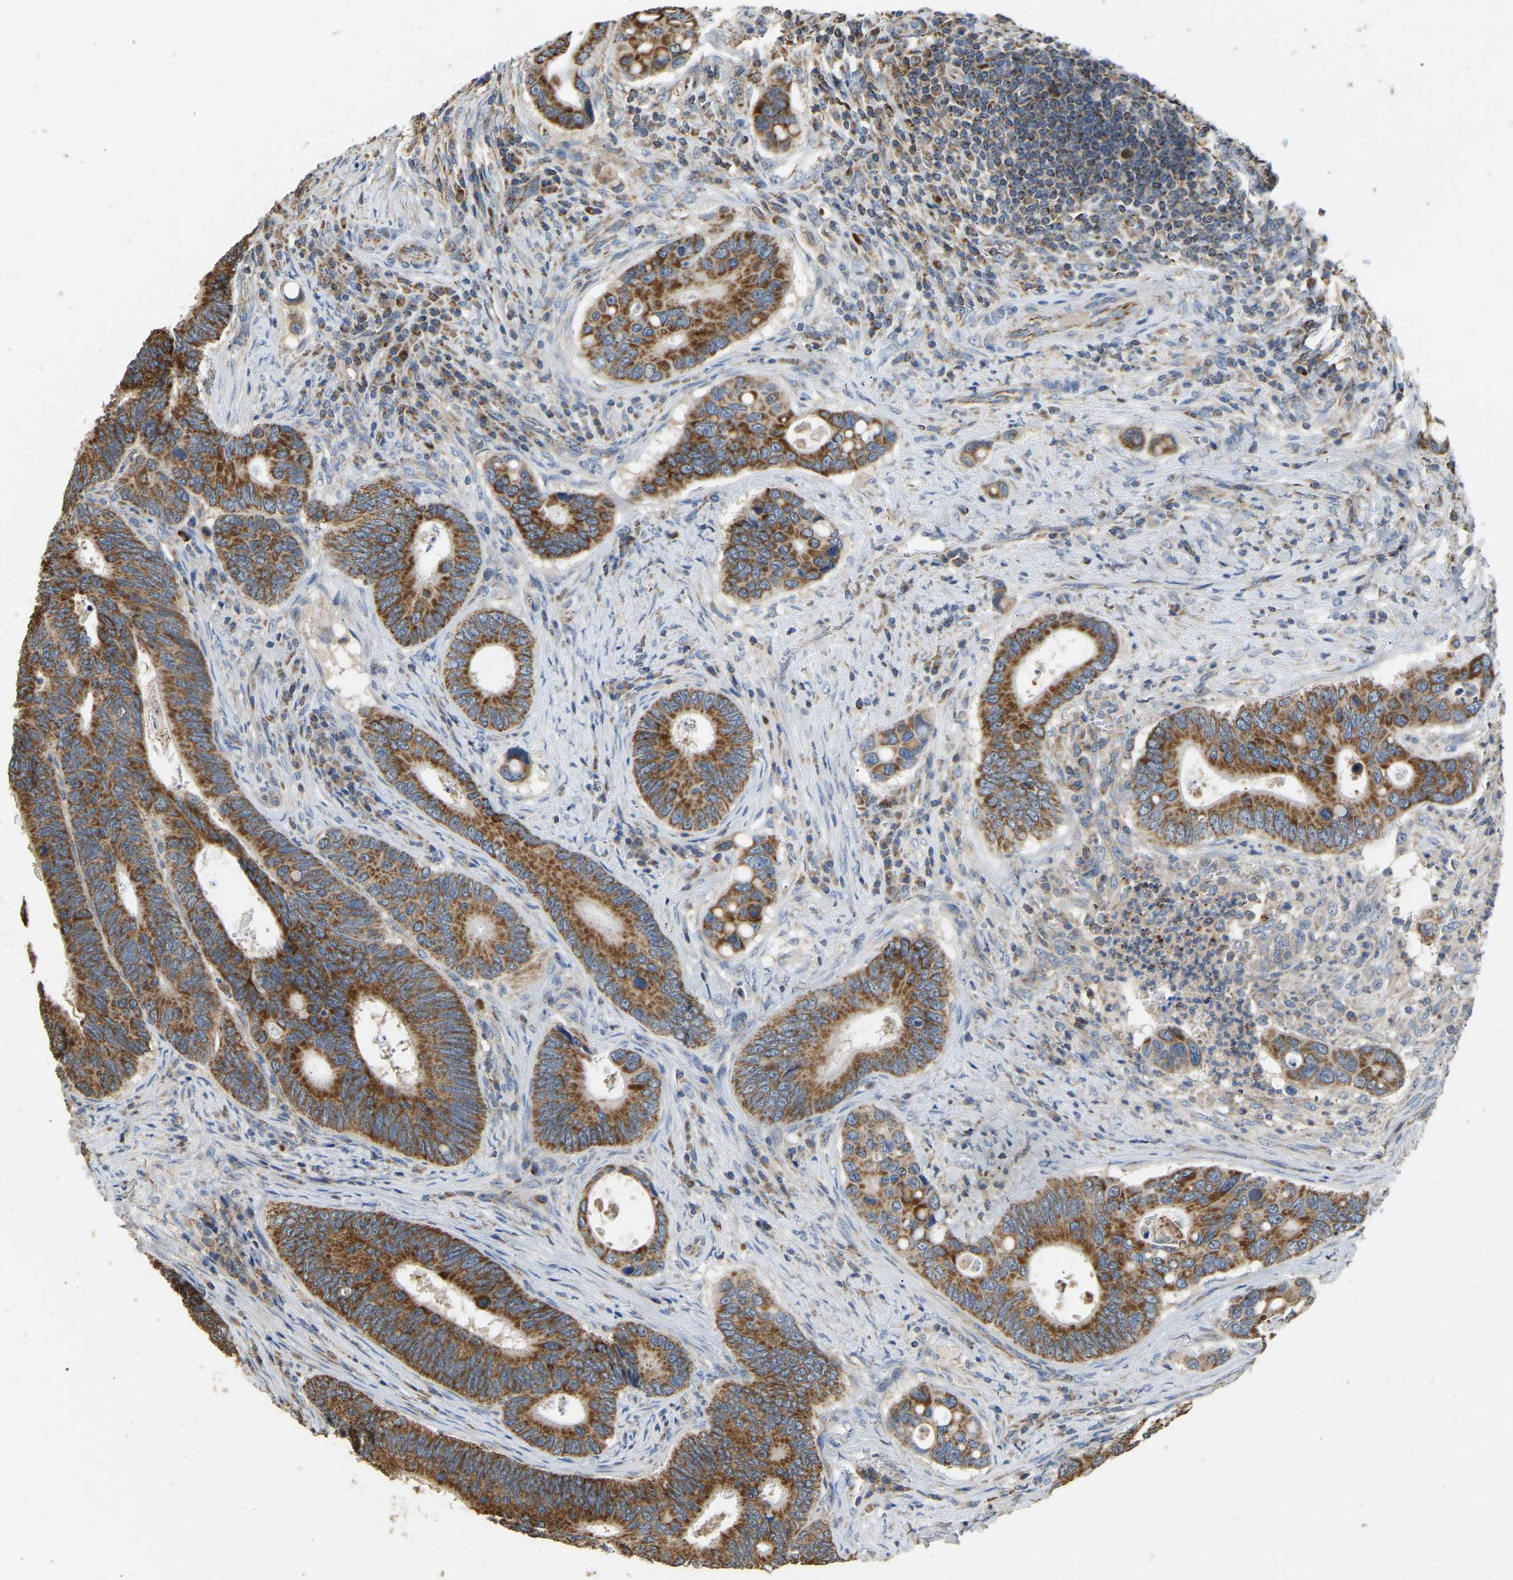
{"staining": {"intensity": "strong", "quantity": ">75%", "location": "cytoplasmic/membranous"}, "tissue": "colorectal cancer", "cell_type": "Tumor cells", "image_type": "cancer", "snomed": [{"axis": "morphology", "description": "Inflammation, NOS"}, {"axis": "morphology", "description": "Adenocarcinoma, NOS"}, {"axis": "topography", "description": "Colon"}], "caption": "IHC micrograph of human adenocarcinoma (colorectal) stained for a protein (brown), which demonstrates high levels of strong cytoplasmic/membranous positivity in approximately >75% of tumor cells.", "gene": "TUFM", "patient": {"sex": "male", "age": 72}}